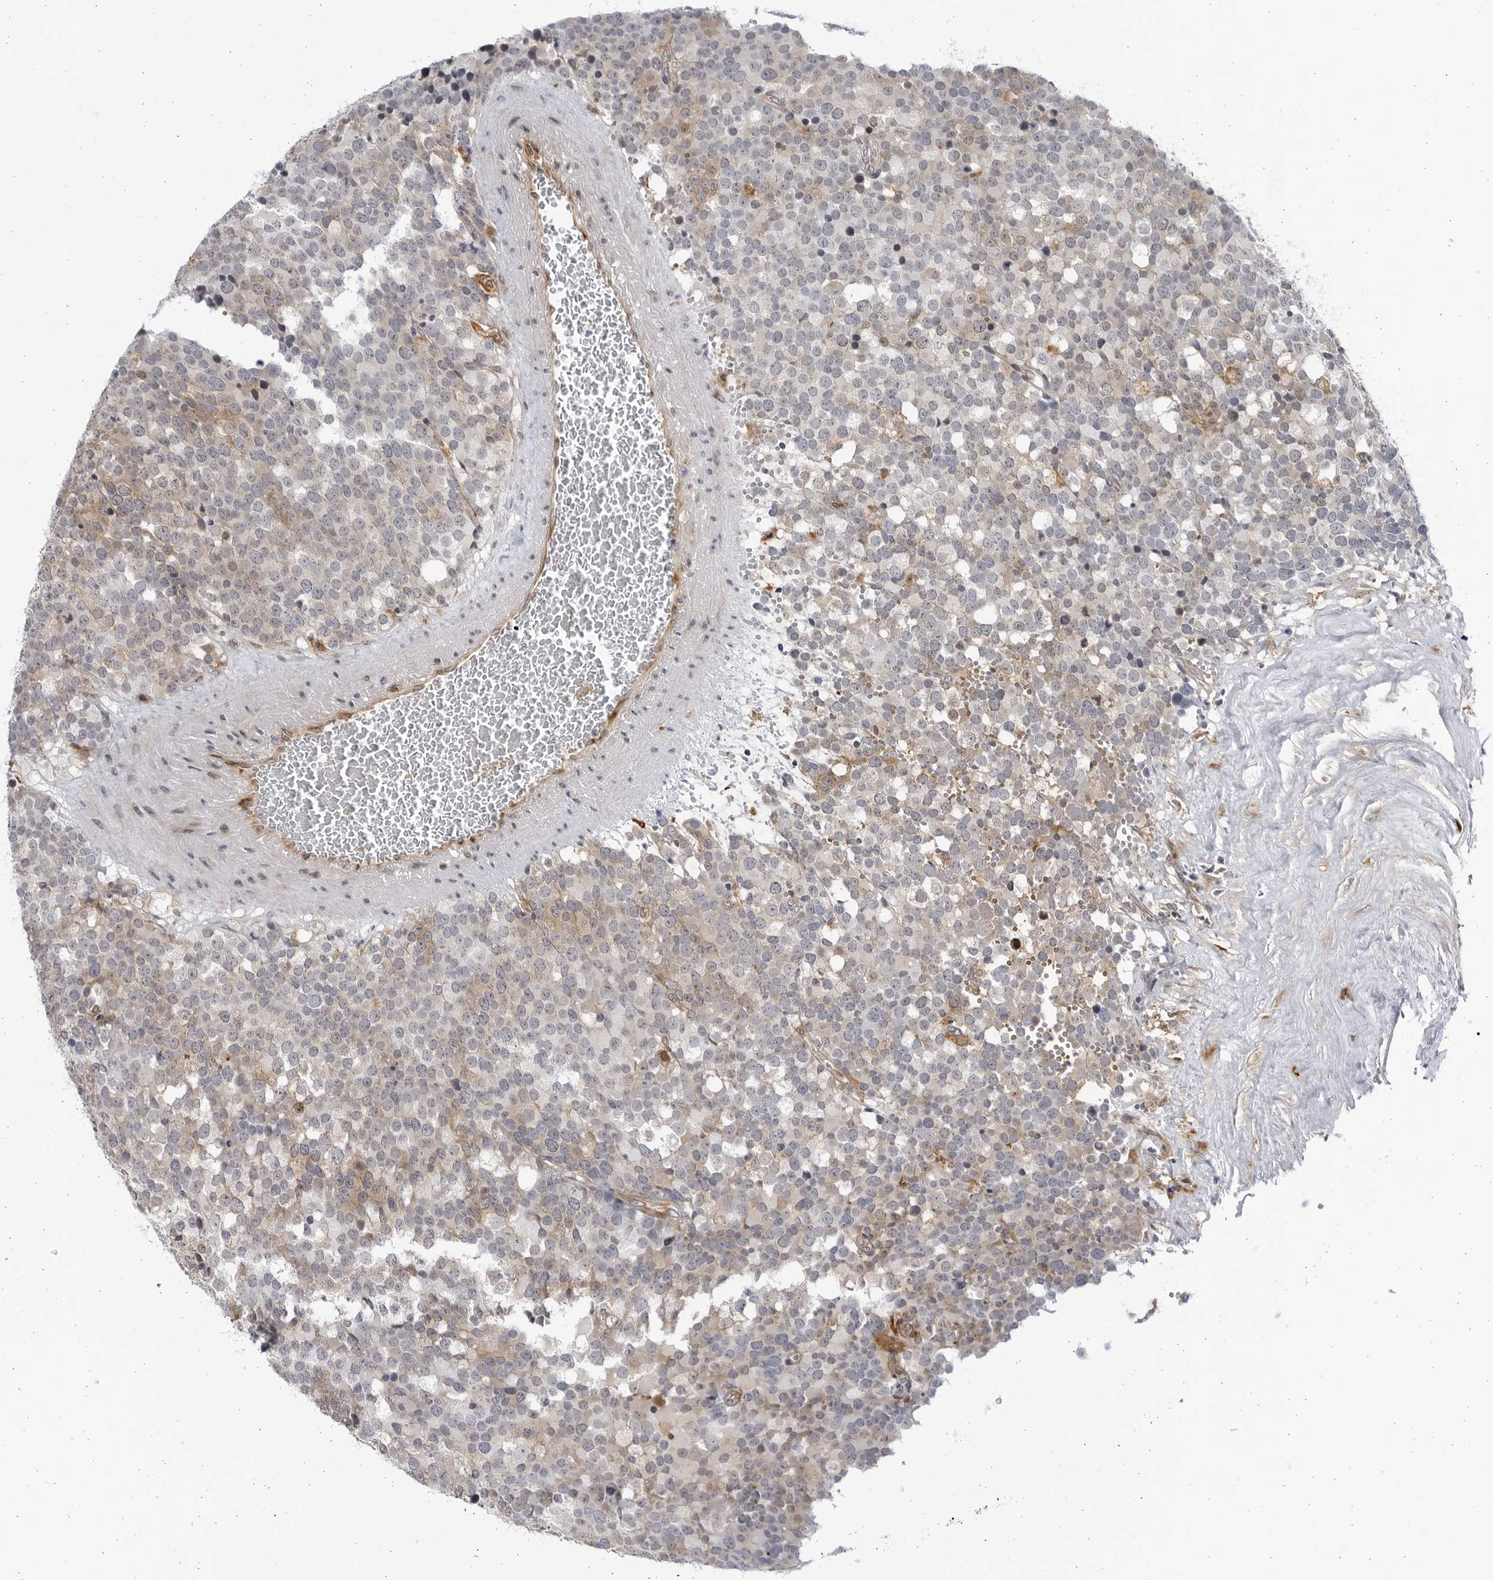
{"staining": {"intensity": "weak", "quantity": "<25%", "location": "cytoplasmic/membranous"}, "tissue": "testis cancer", "cell_type": "Tumor cells", "image_type": "cancer", "snomed": [{"axis": "morphology", "description": "Seminoma, NOS"}, {"axis": "topography", "description": "Testis"}], "caption": "This is an immunohistochemistry photomicrograph of testis cancer (seminoma). There is no staining in tumor cells.", "gene": "BMP2K", "patient": {"sex": "male", "age": 71}}